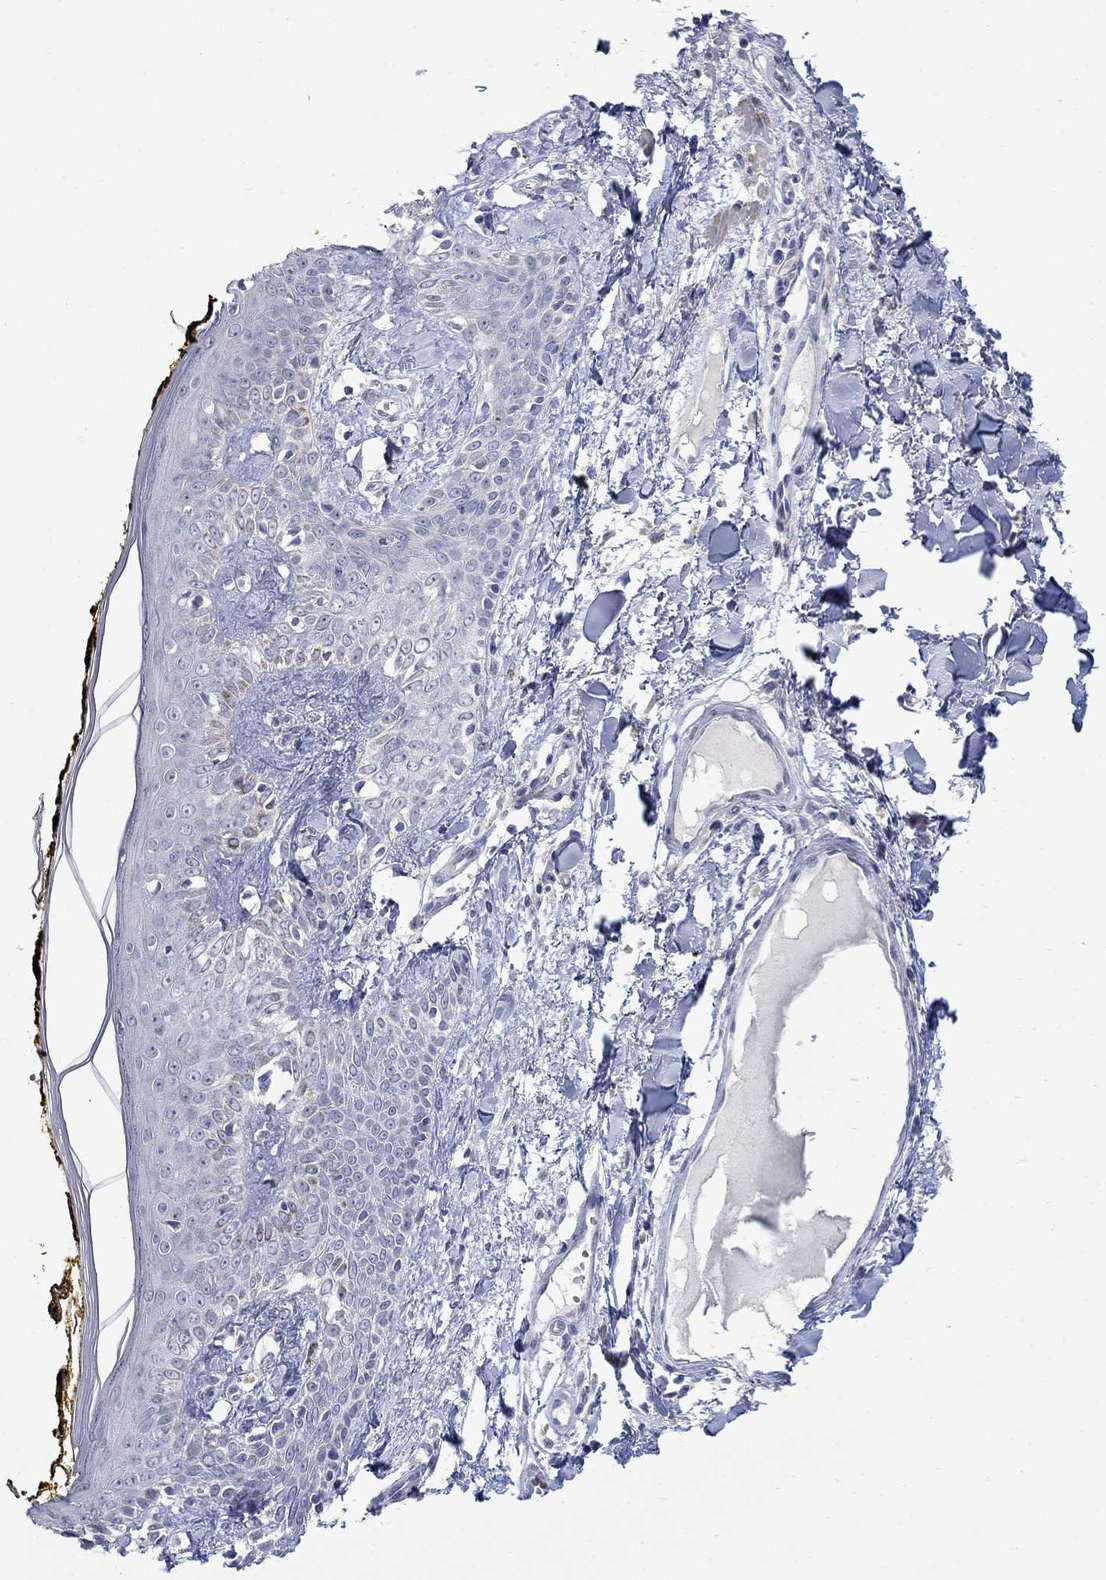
{"staining": {"intensity": "negative", "quantity": "none", "location": "none"}, "tissue": "skin", "cell_type": "Fibroblasts", "image_type": "normal", "snomed": [{"axis": "morphology", "description": "Normal tissue, NOS"}, {"axis": "topography", "description": "Skin"}], "caption": "IHC of normal skin exhibits no expression in fibroblasts. Nuclei are stained in blue.", "gene": "DLK1", "patient": {"sex": "male", "age": 76}}